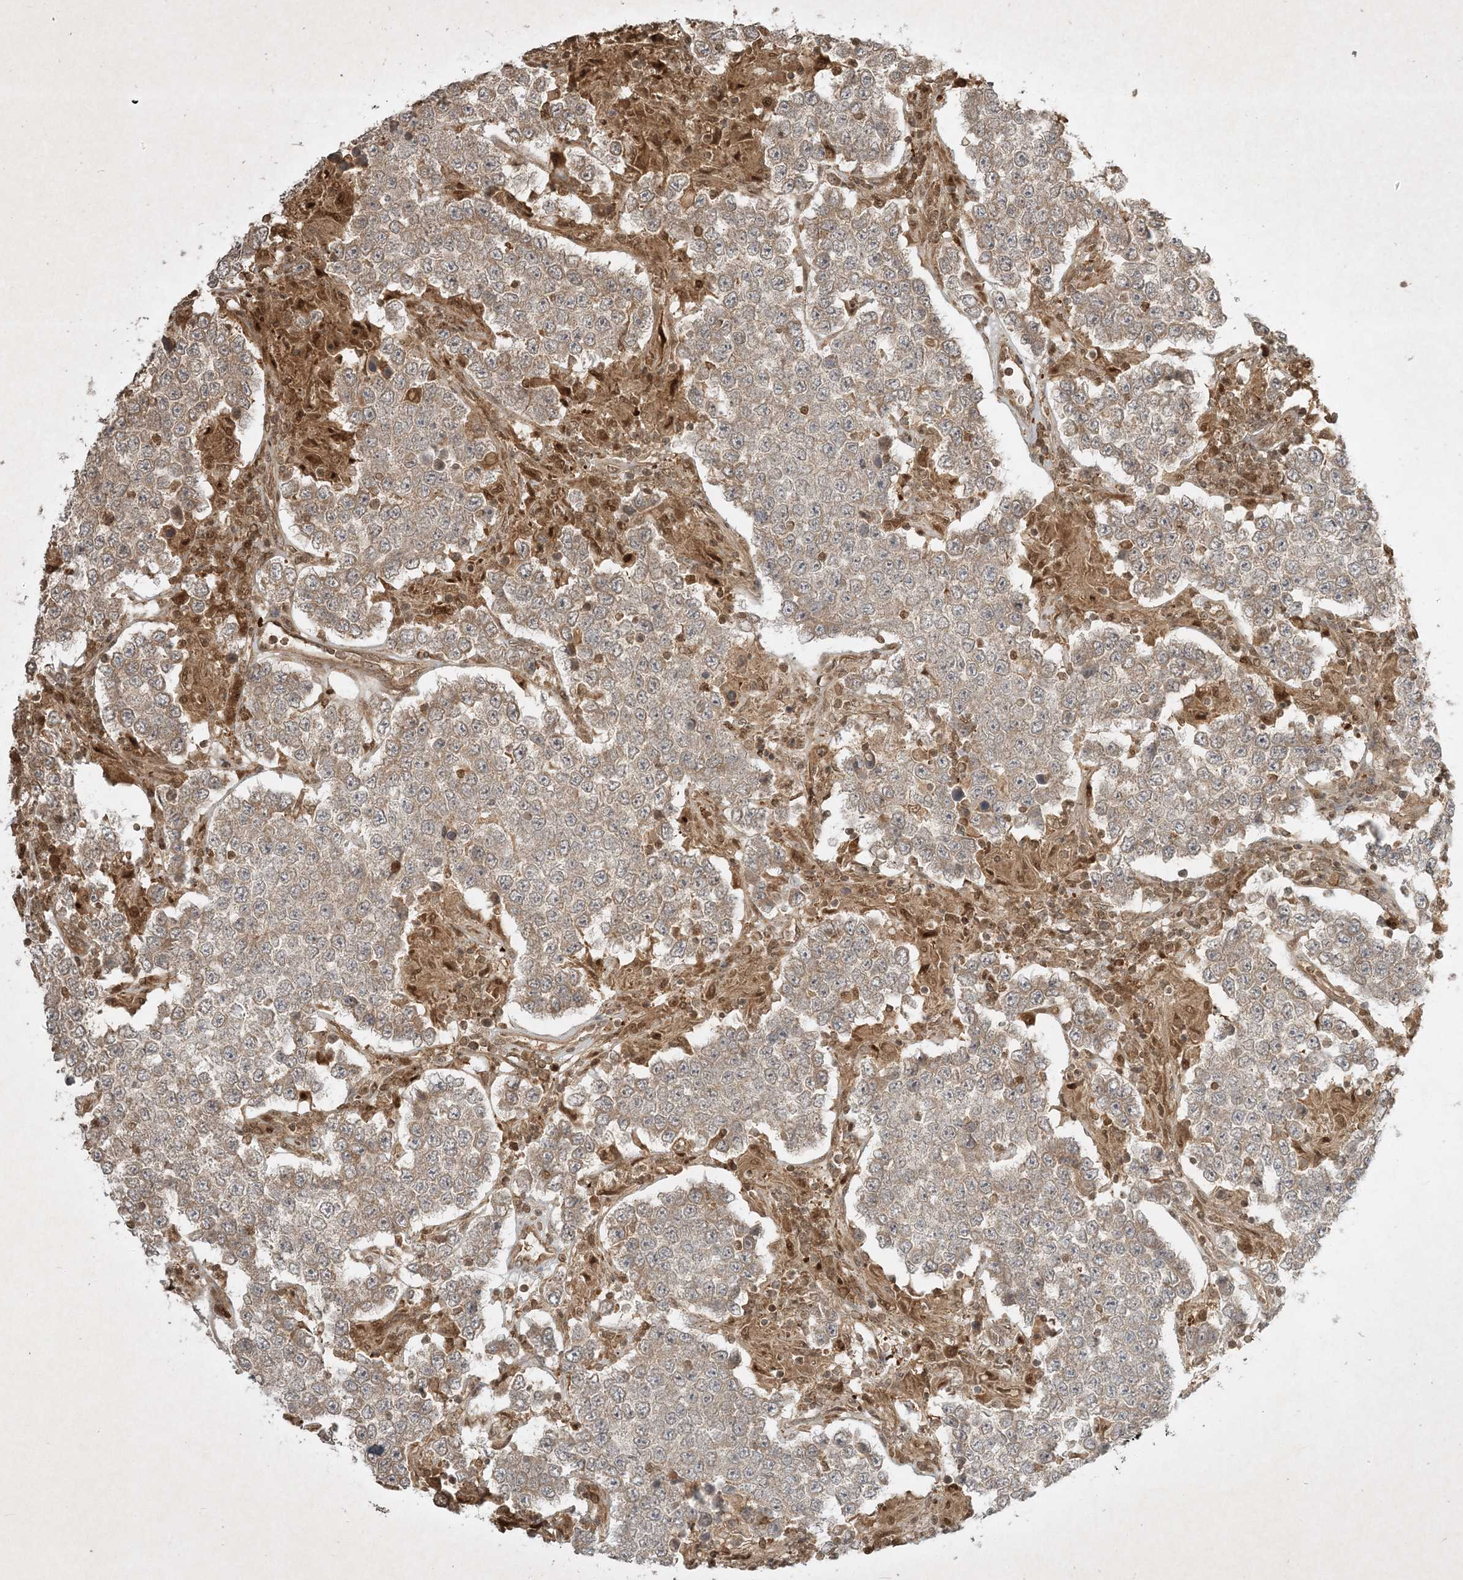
{"staining": {"intensity": "weak", "quantity": "25%-75%", "location": "cytoplasmic/membranous"}, "tissue": "testis cancer", "cell_type": "Tumor cells", "image_type": "cancer", "snomed": [{"axis": "morphology", "description": "Normal tissue, NOS"}, {"axis": "morphology", "description": "Urothelial carcinoma, High grade"}, {"axis": "morphology", "description": "Seminoma, NOS"}, {"axis": "morphology", "description": "Carcinoma, Embryonal, NOS"}, {"axis": "topography", "description": "Urinary bladder"}, {"axis": "topography", "description": "Testis"}], "caption": "IHC image of testis cancer (seminoma) stained for a protein (brown), which exhibits low levels of weak cytoplasmic/membranous staining in approximately 25%-75% of tumor cells.", "gene": "PLTP", "patient": {"sex": "male", "age": 41}}